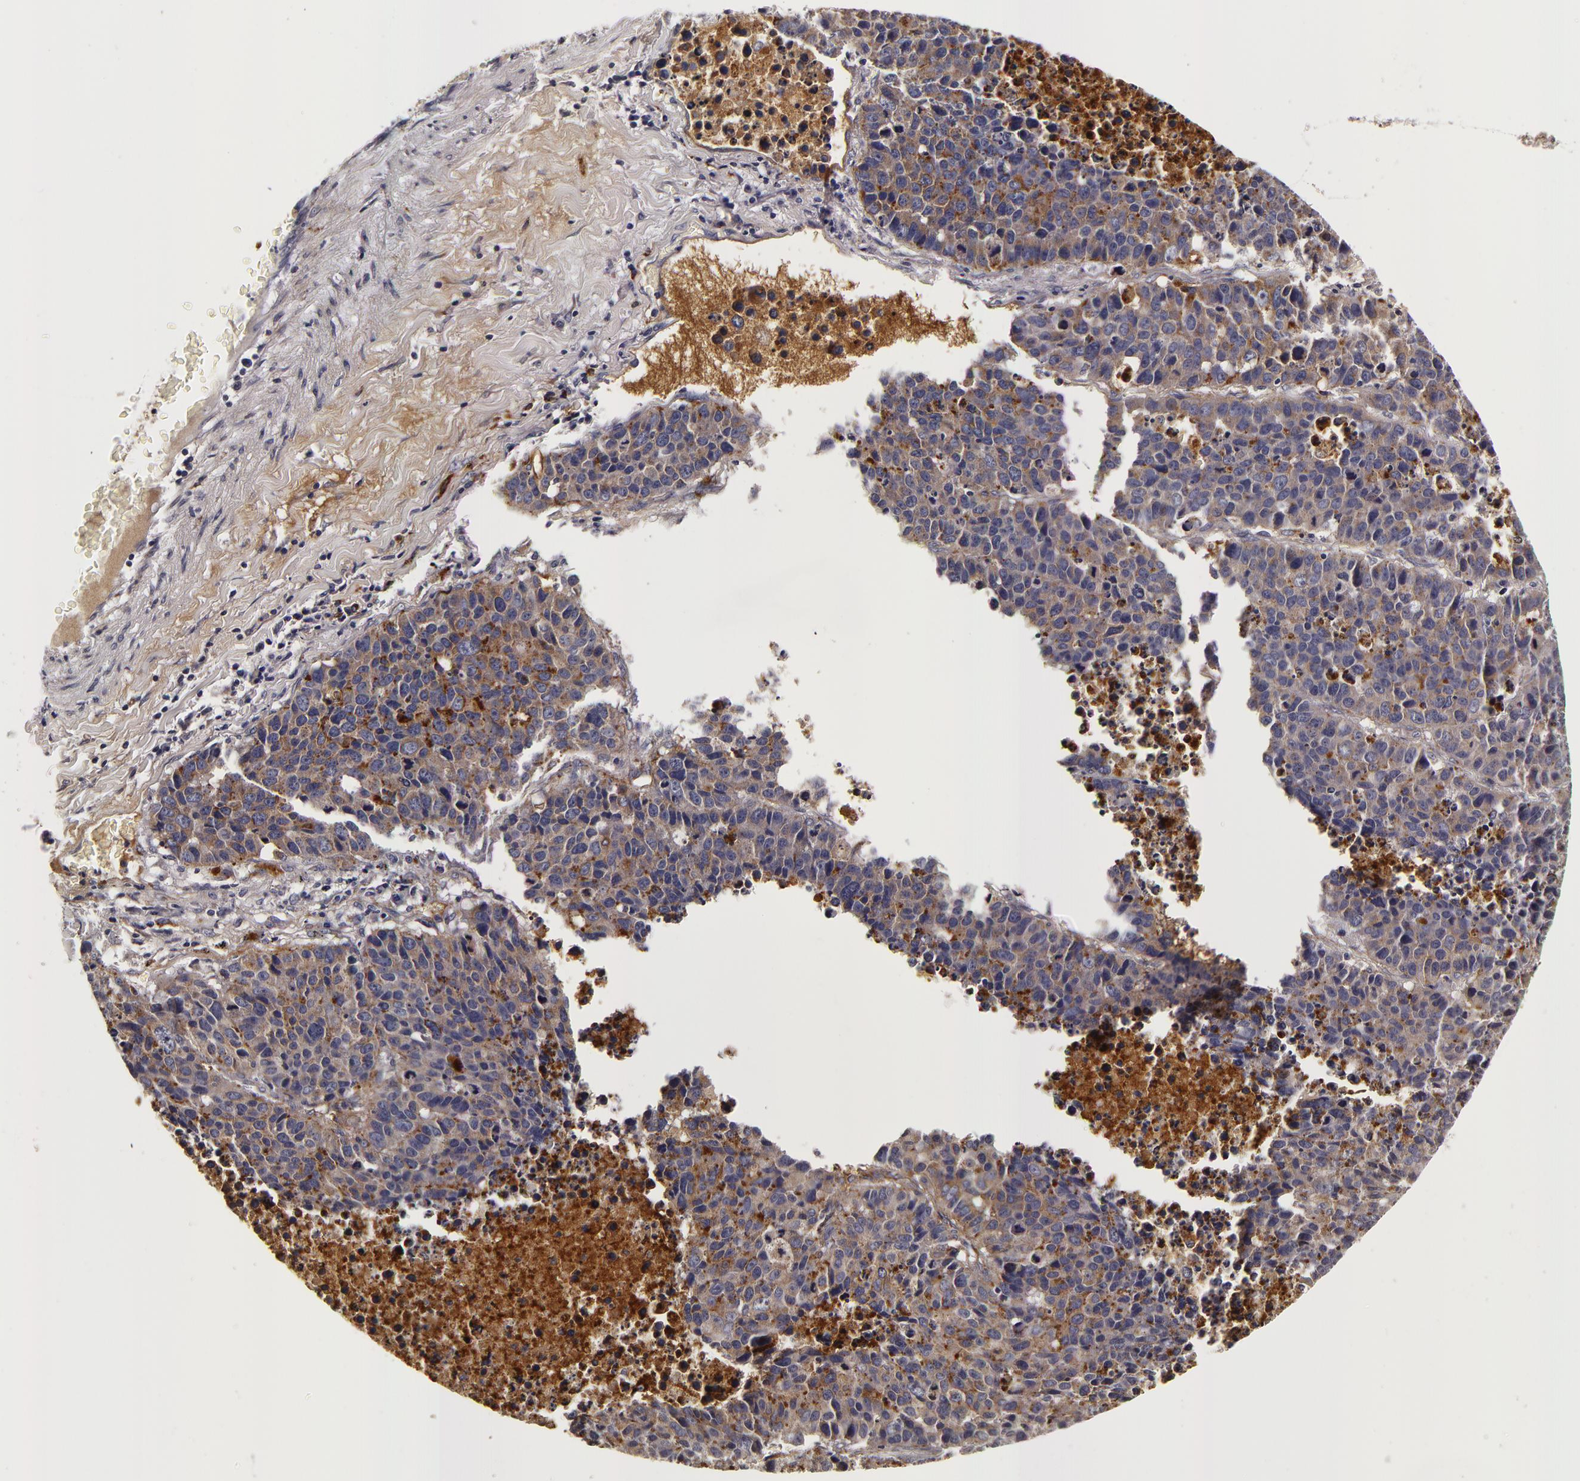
{"staining": {"intensity": "weak", "quantity": "25%-75%", "location": "cytoplasmic/membranous"}, "tissue": "lung cancer", "cell_type": "Tumor cells", "image_type": "cancer", "snomed": [{"axis": "morphology", "description": "Carcinoid, malignant, NOS"}, {"axis": "topography", "description": "Lung"}], "caption": "Protein expression analysis of human lung cancer (carcinoid (malignant)) reveals weak cytoplasmic/membranous positivity in approximately 25%-75% of tumor cells.", "gene": "LGALS3BP", "patient": {"sex": "male", "age": 60}}